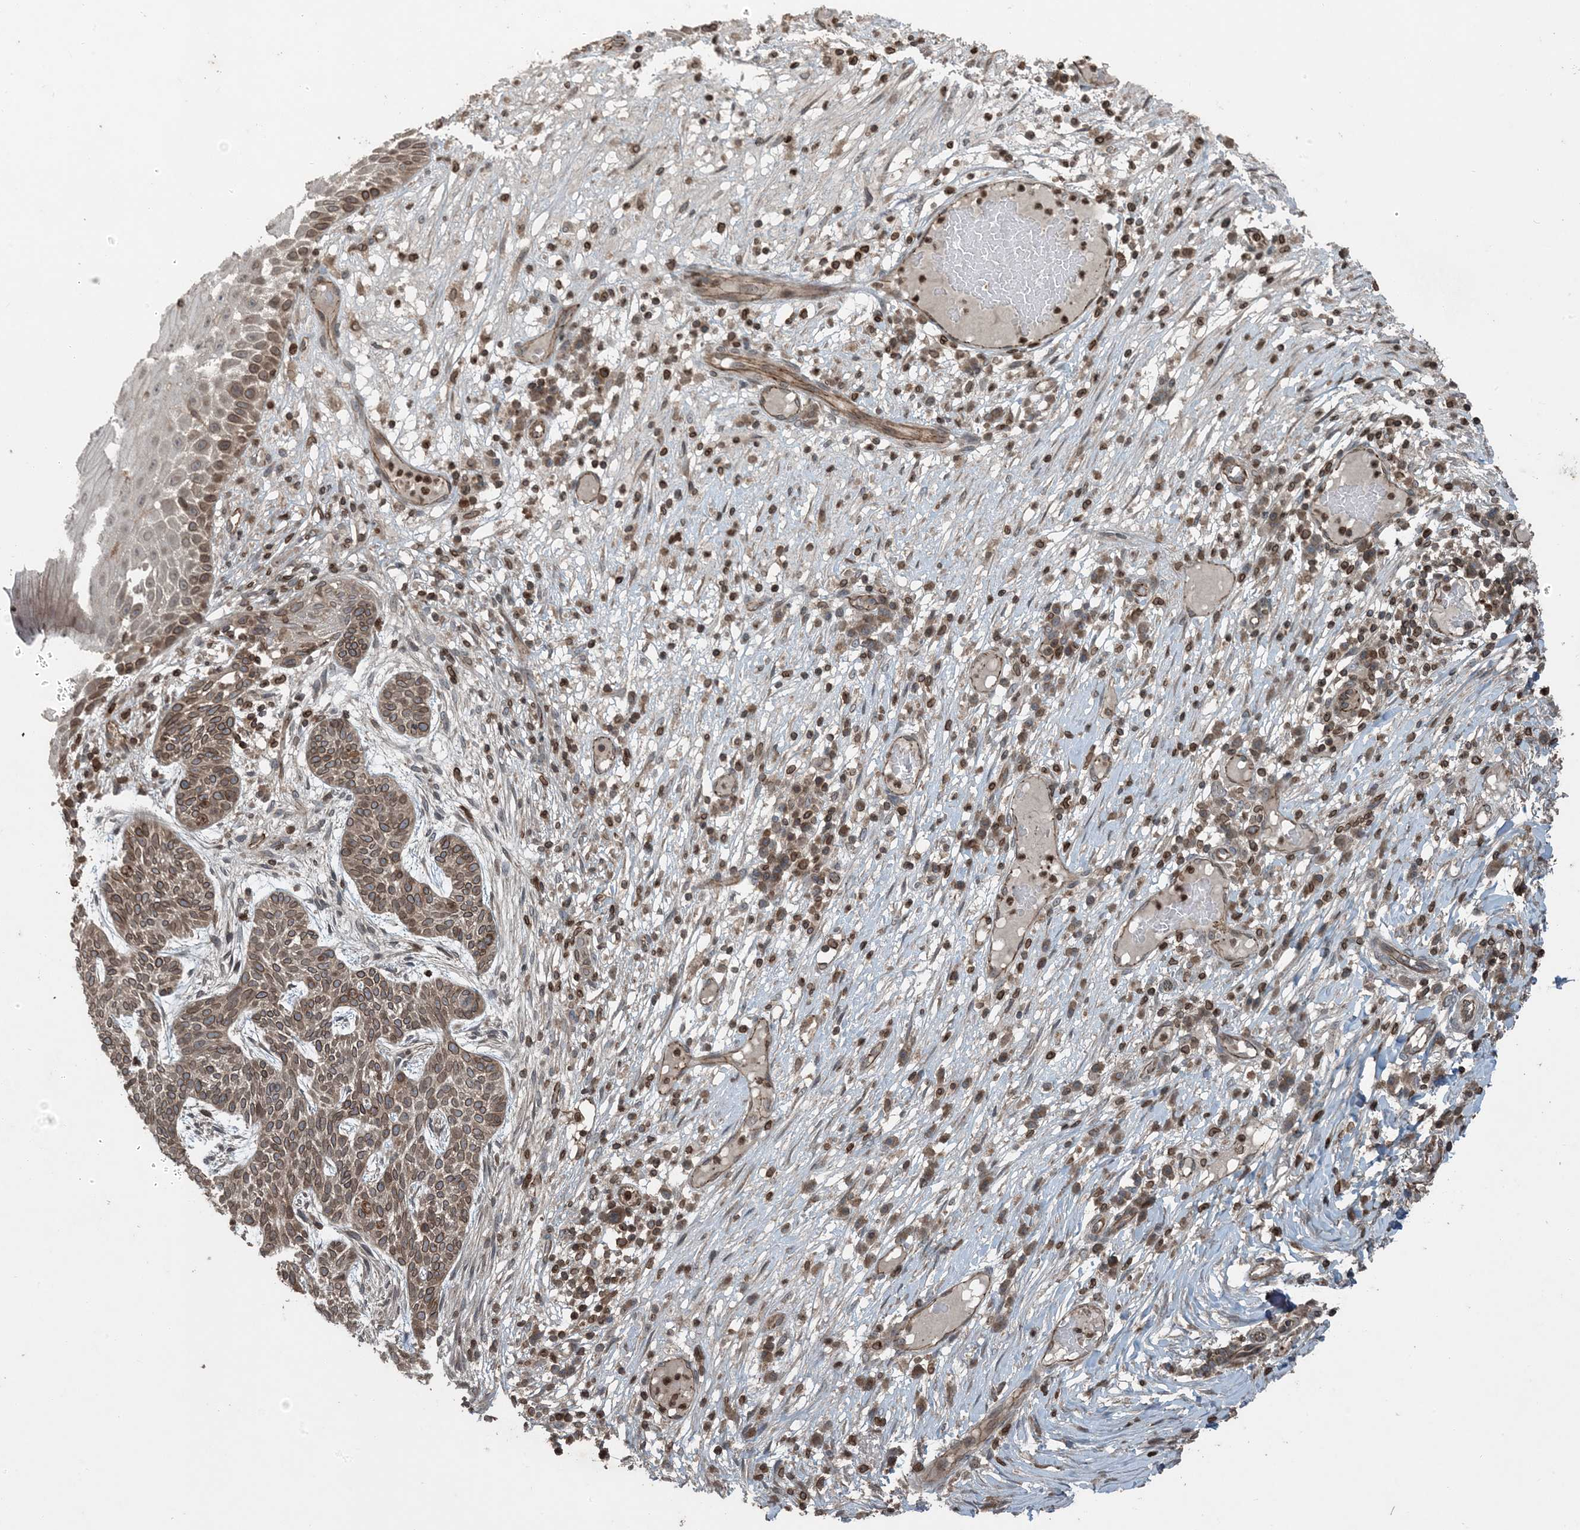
{"staining": {"intensity": "moderate", "quantity": ">75%", "location": "cytoplasmic/membranous,nuclear"}, "tissue": "skin cancer", "cell_type": "Tumor cells", "image_type": "cancer", "snomed": [{"axis": "morphology", "description": "Normal tissue, NOS"}, {"axis": "morphology", "description": "Basal cell carcinoma"}, {"axis": "topography", "description": "Skin"}], "caption": "Skin cancer (basal cell carcinoma) tissue reveals moderate cytoplasmic/membranous and nuclear staining in about >75% of tumor cells, visualized by immunohistochemistry.", "gene": "ZFAND2B", "patient": {"sex": "male", "age": 64}}